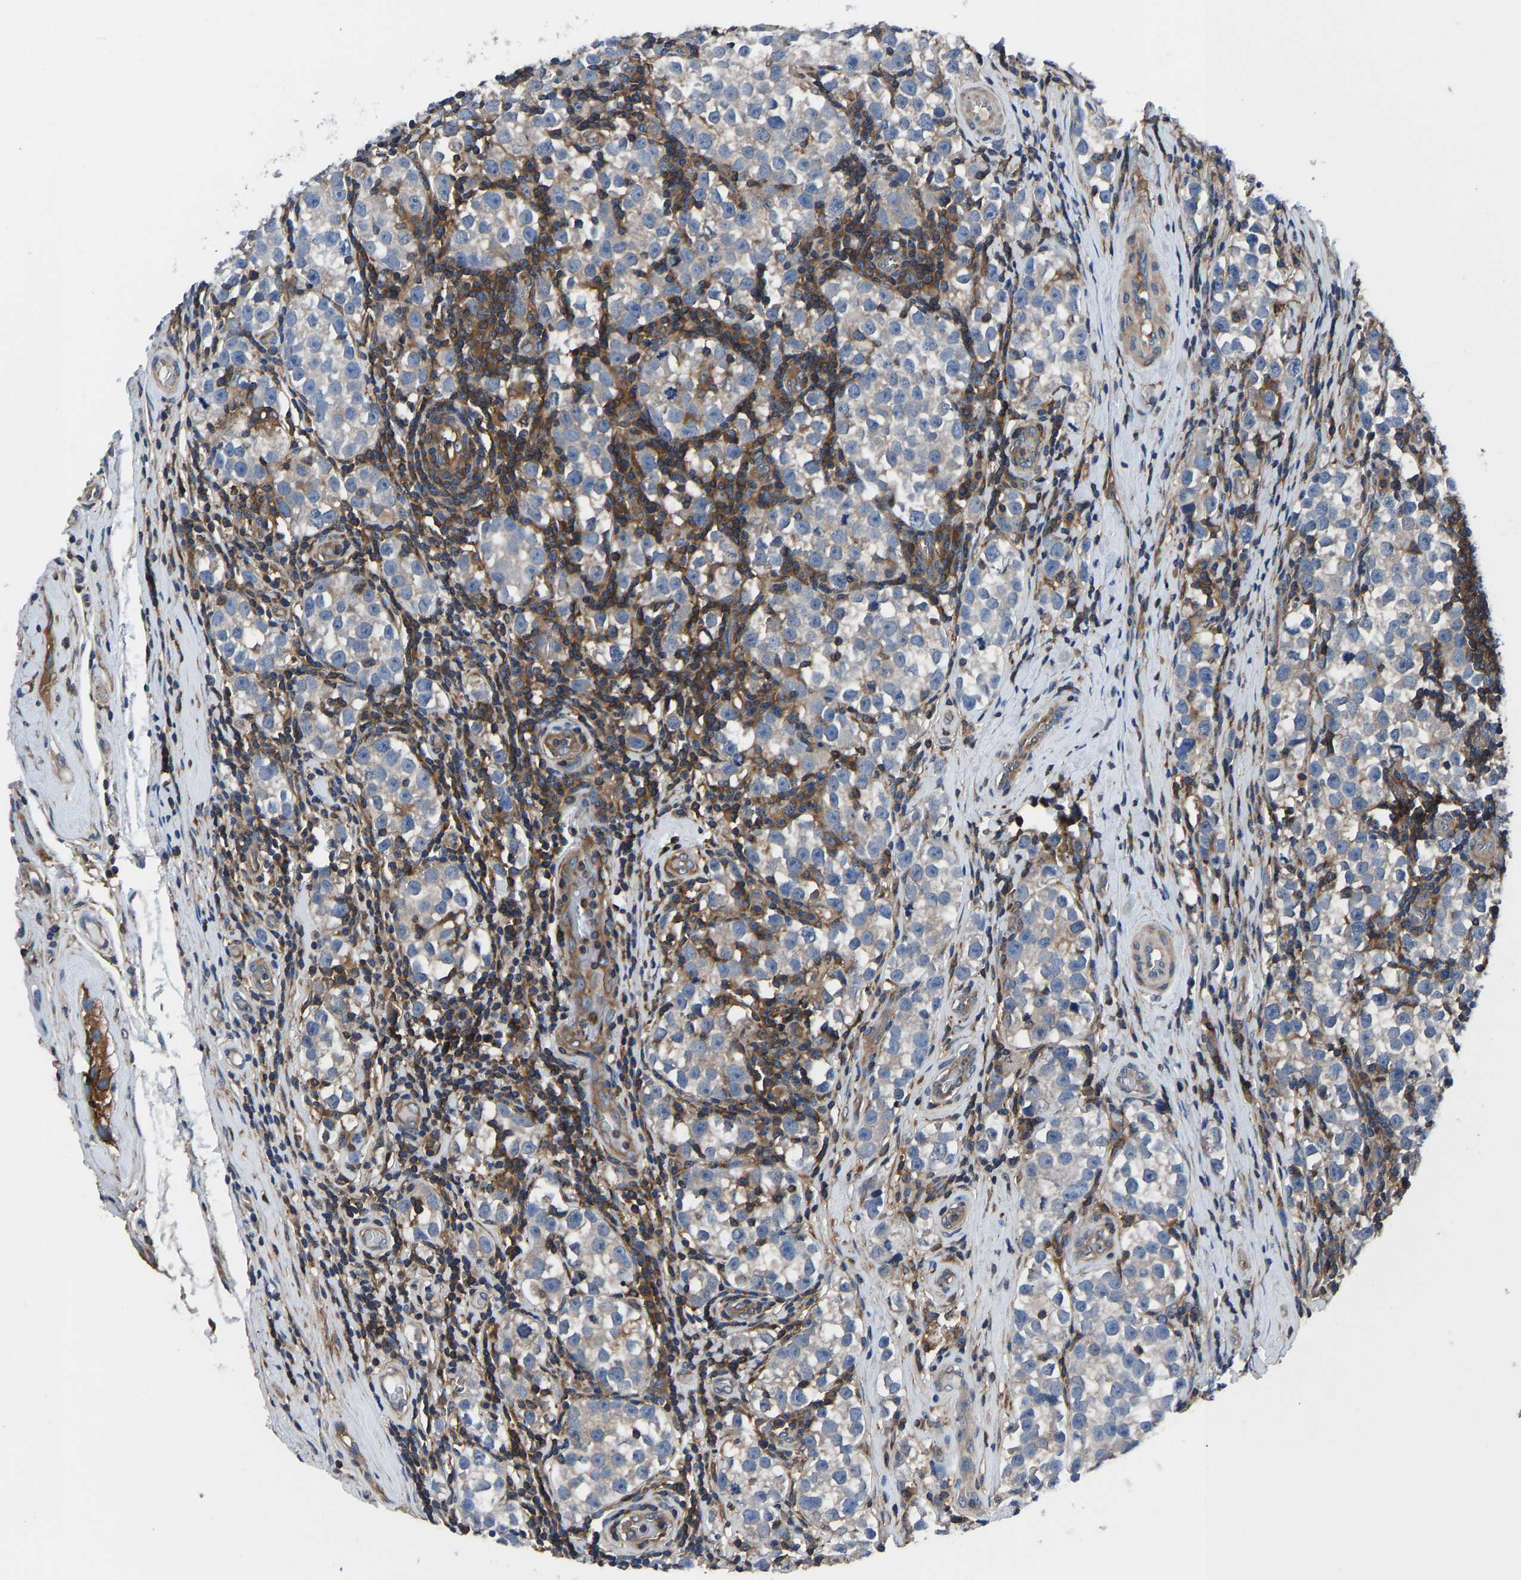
{"staining": {"intensity": "negative", "quantity": "none", "location": "none"}, "tissue": "testis cancer", "cell_type": "Tumor cells", "image_type": "cancer", "snomed": [{"axis": "morphology", "description": "Normal tissue, NOS"}, {"axis": "morphology", "description": "Seminoma, NOS"}, {"axis": "topography", "description": "Testis"}], "caption": "High magnification brightfield microscopy of testis seminoma stained with DAB (brown) and counterstained with hematoxylin (blue): tumor cells show no significant staining.", "gene": "PRKAR1A", "patient": {"sex": "male", "age": 43}}